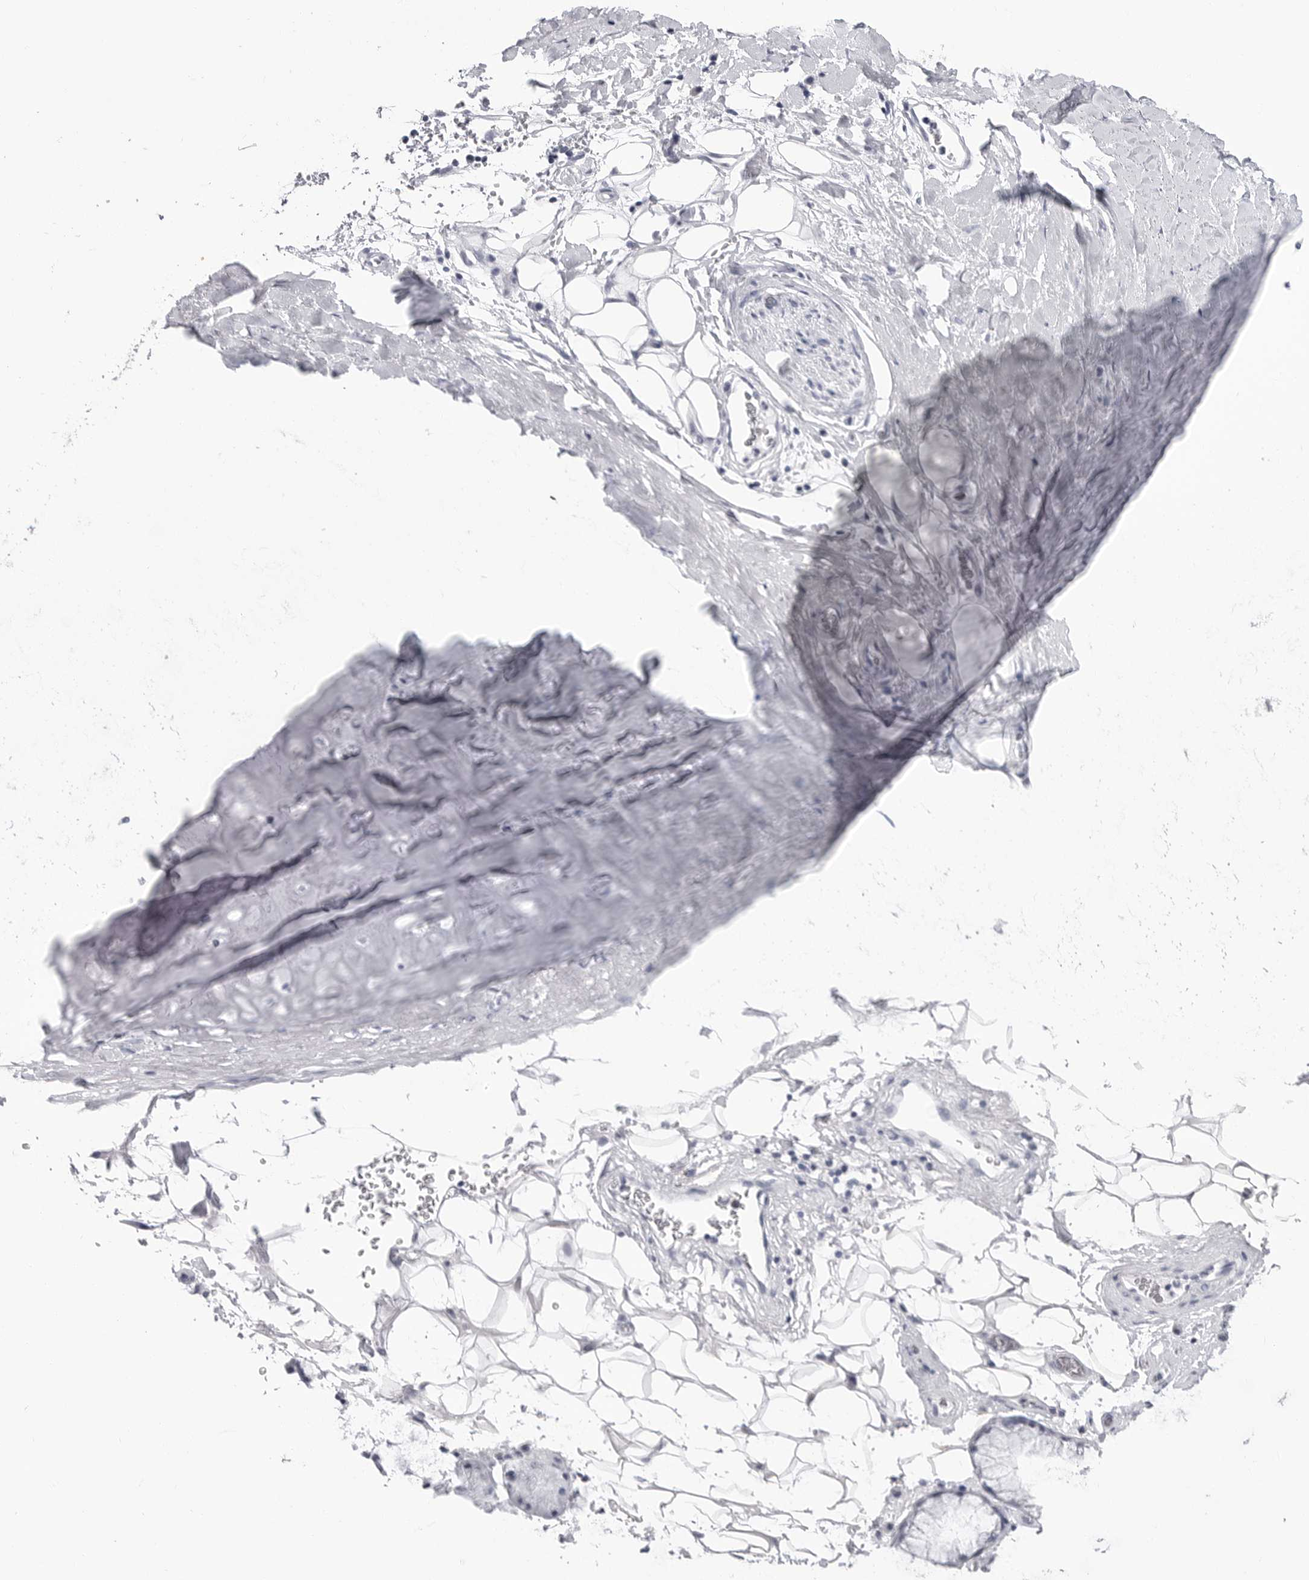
{"staining": {"intensity": "negative", "quantity": "none", "location": "none"}, "tissue": "adipose tissue", "cell_type": "Adipocytes", "image_type": "normal", "snomed": [{"axis": "morphology", "description": "Normal tissue, NOS"}, {"axis": "topography", "description": "Cartilage tissue"}], "caption": "A histopathology image of adipose tissue stained for a protein demonstrates no brown staining in adipocytes. (Brightfield microscopy of DAB (3,3'-diaminobenzidine) immunohistochemistry (IHC) at high magnification).", "gene": "PGA3", "patient": {"sex": "female", "age": 63}}